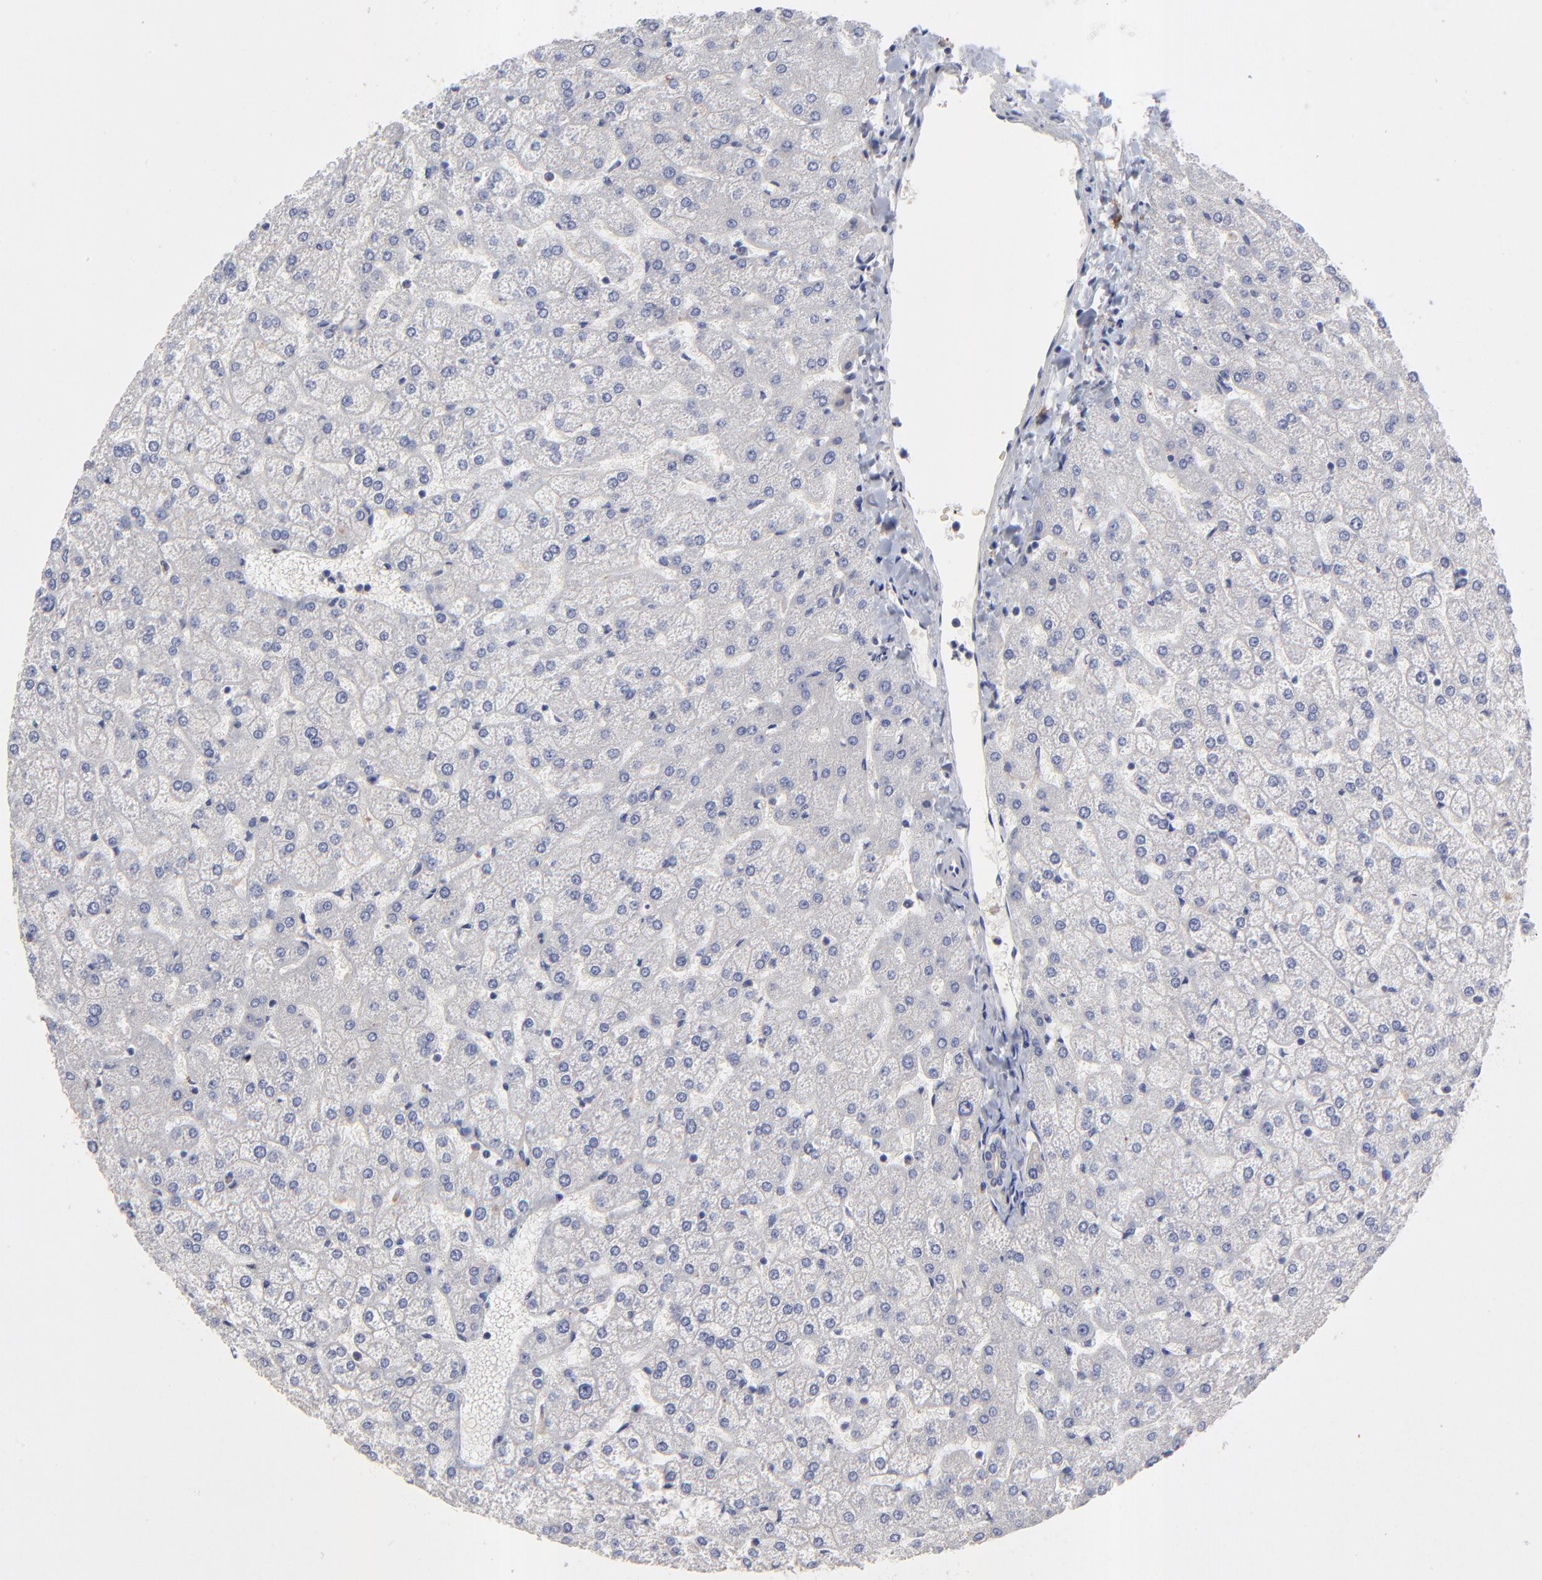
{"staining": {"intensity": "negative", "quantity": "none", "location": "none"}, "tissue": "liver", "cell_type": "Cholangiocytes", "image_type": "normal", "snomed": [{"axis": "morphology", "description": "Normal tissue, NOS"}, {"axis": "topography", "description": "Liver"}], "caption": "This is a micrograph of IHC staining of normal liver, which shows no expression in cholangiocytes.", "gene": "SULF2", "patient": {"sex": "female", "age": 32}}